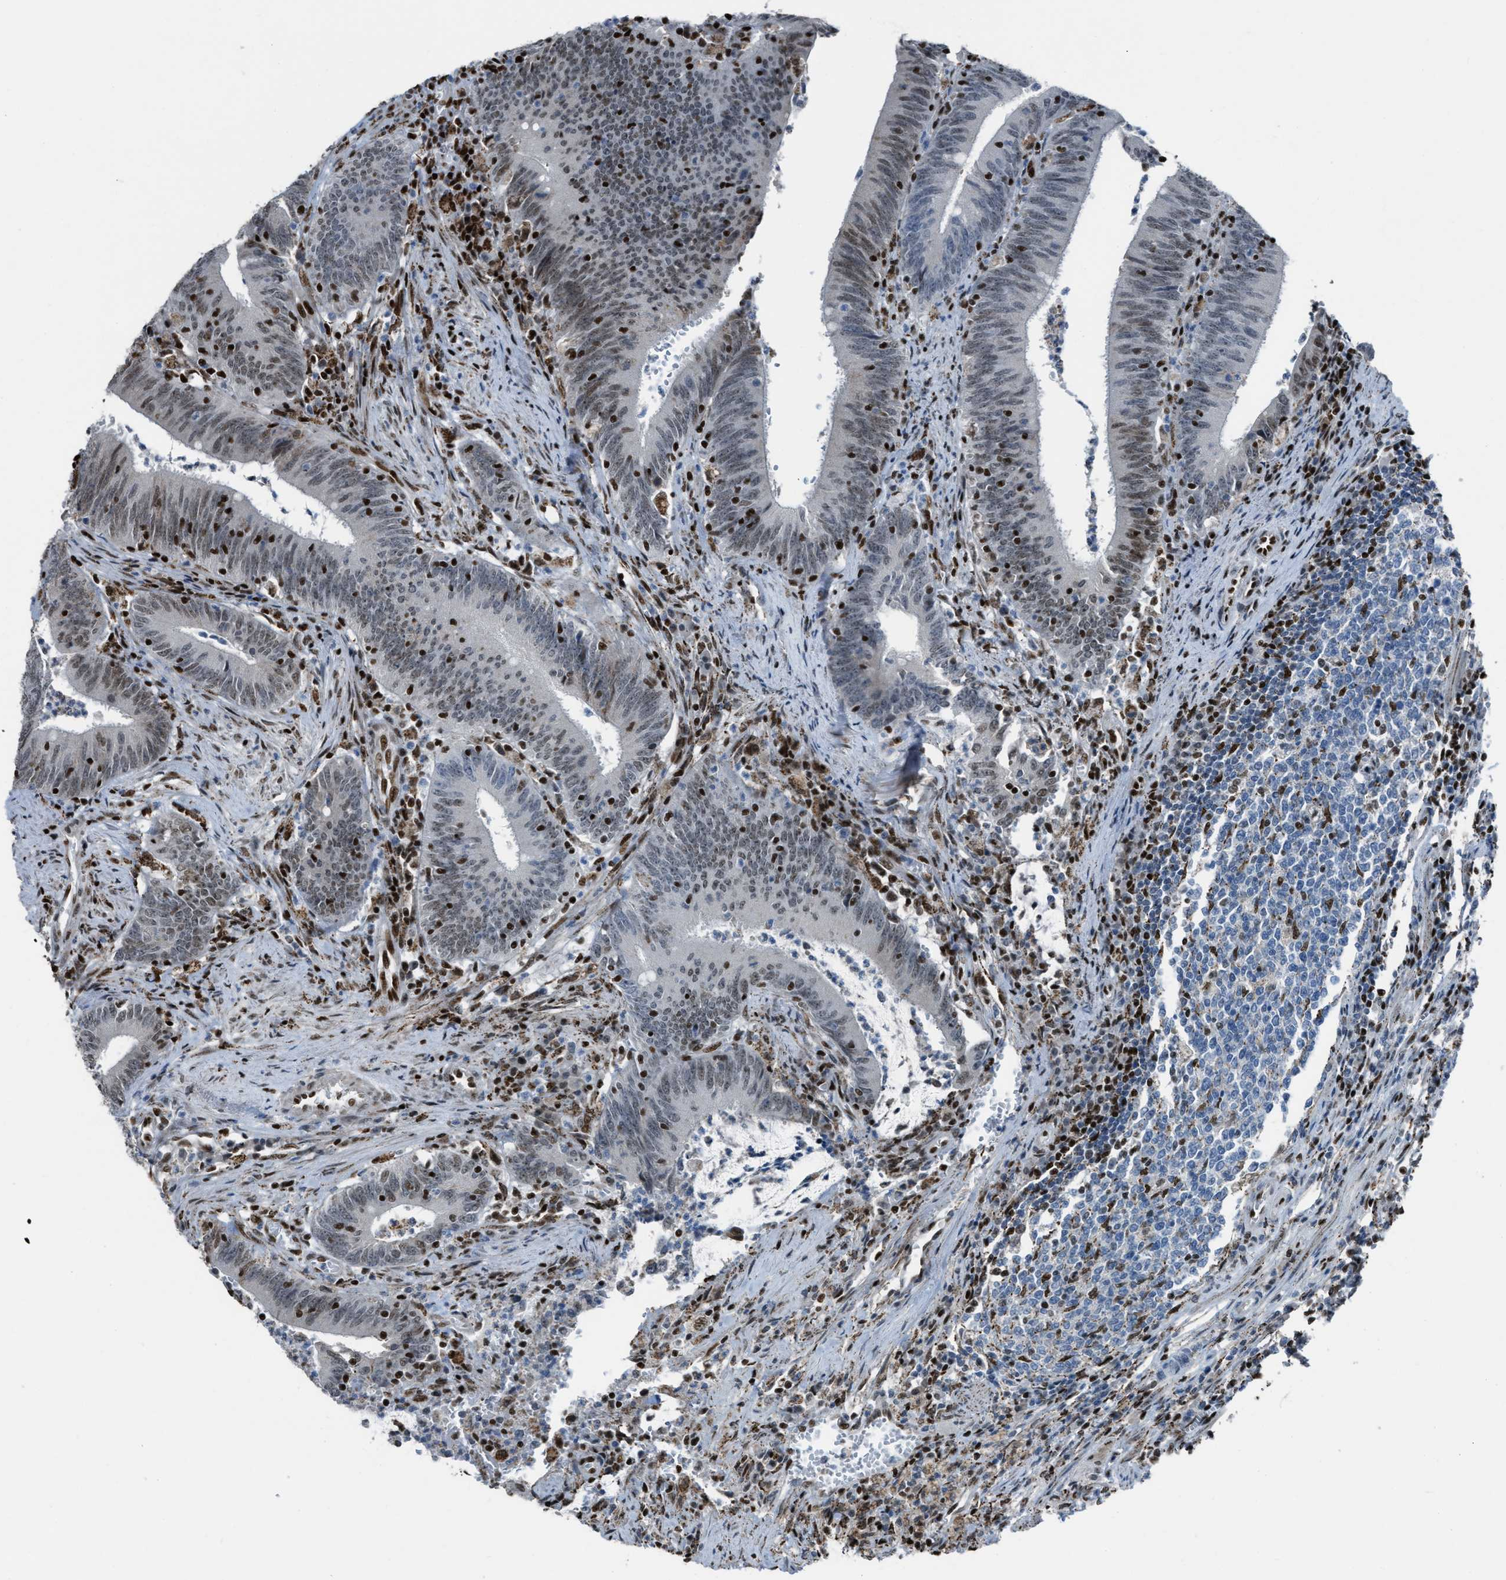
{"staining": {"intensity": "weak", "quantity": "25%-75%", "location": "nuclear"}, "tissue": "colorectal cancer", "cell_type": "Tumor cells", "image_type": "cancer", "snomed": [{"axis": "morphology", "description": "Normal tissue, NOS"}, {"axis": "morphology", "description": "Adenocarcinoma, NOS"}, {"axis": "topography", "description": "Rectum"}], "caption": "Protein analysis of colorectal cancer tissue demonstrates weak nuclear expression in approximately 25%-75% of tumor cells. The protein is stained brown, and the nuclei are stained in blue (DAB IHC with brightfield microscopy, high magnification).", "gene": "SLFN5", "patient": {"sex": "female", "age": 66}}